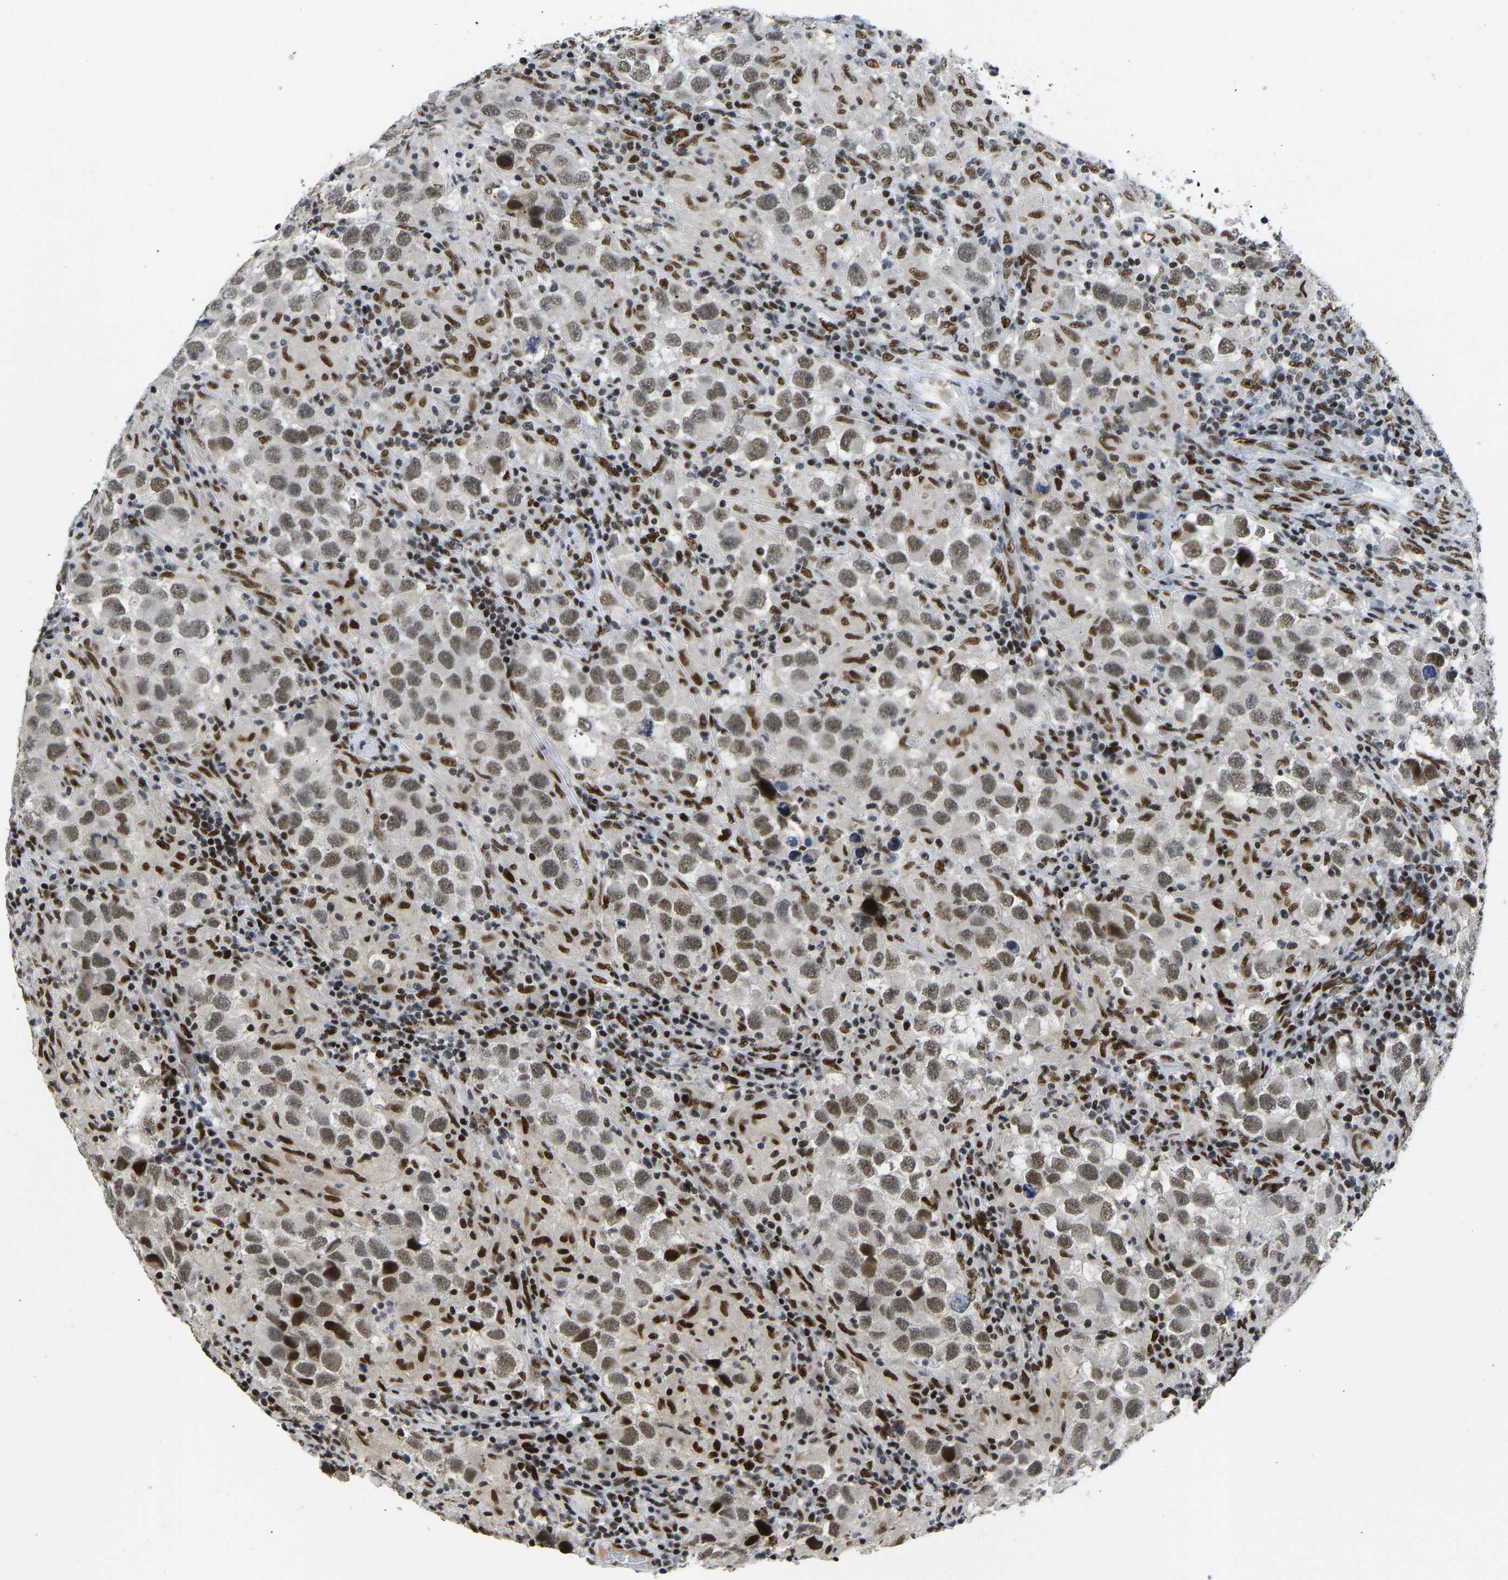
{"staining": {"intensity": "moderate", "quantity": ">75%", "location": "nuclear"}, "tissue": "testis cancer", "cell_type": "Tumor cells", "image_type": "cancer", "snomed": [{"axis": "morphology", "description": "Carcinoma, Embryonal, NOS"}, {"axis": "topography", "description": "Testis"}], "caption": "Immunohistochemical staining of embryonal carcinoma (testis) demonstrates medium levels of moderate nuclear protein expression in approximately >75% of tumor cells.", "gene": "FOXK1", "patient": {"sex": "male", "age": 21}}